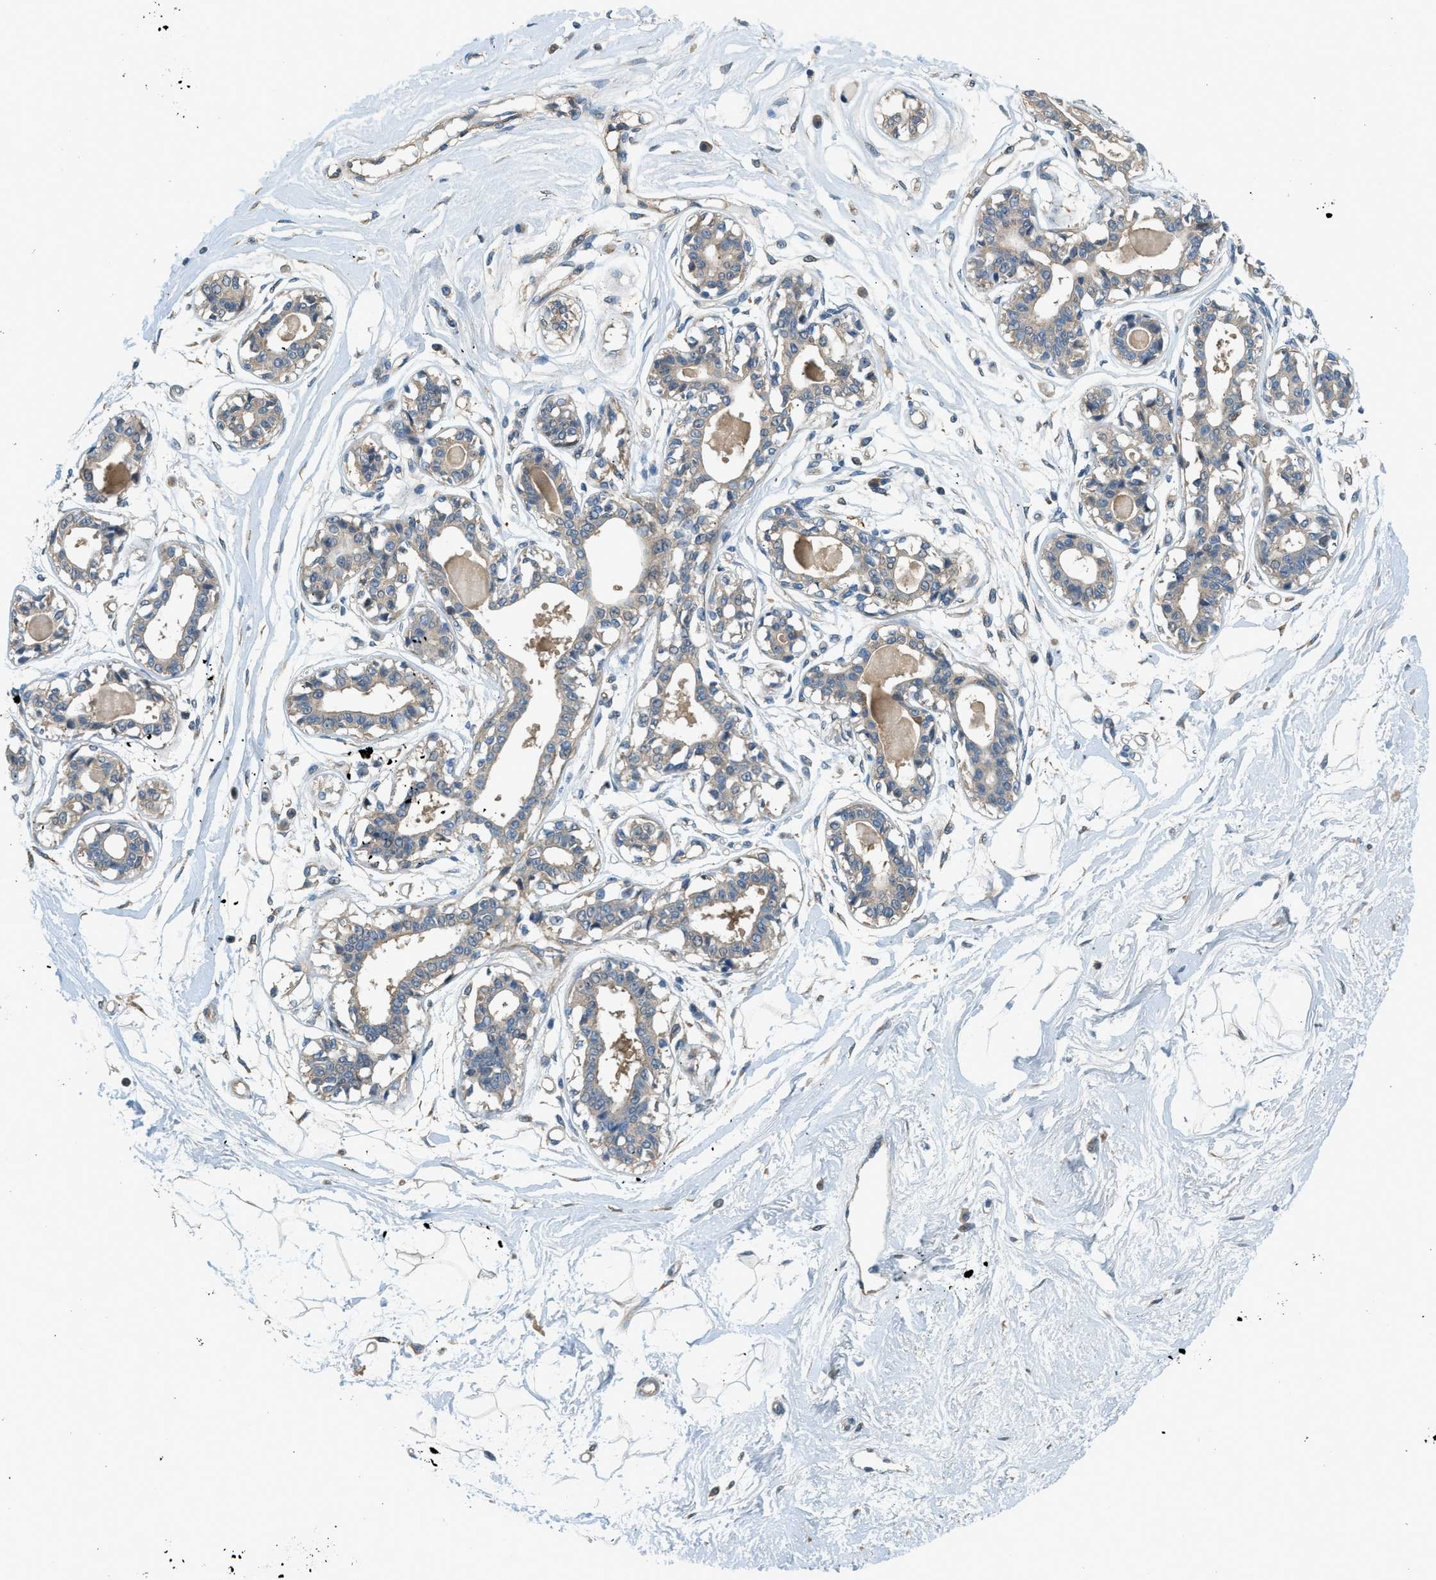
{"staining": {"intensity": "weak", "quantity": "25%-75%", "location": "cytoplasmic/membranous"}, "tissue": "breast", "cell_type": "Adipocytes", "image_type": "normal", "snomed": [{"axis": "morphology", "description": "Normal tissue, NOS"}, {"axis": "topography", "description": "Breast"}], "caption": "Immunohistochemistry (IHC) of benign breast displays low levels of weak cytoplasmic/membranous staining in approximately 25%-75% of adipocytes. Immunohistochemistry (IHC) stains the protein in brown and the nuclei are stained blue.", "gene": "KCNK1", "patient": {"sex": "female", "age": 45}}